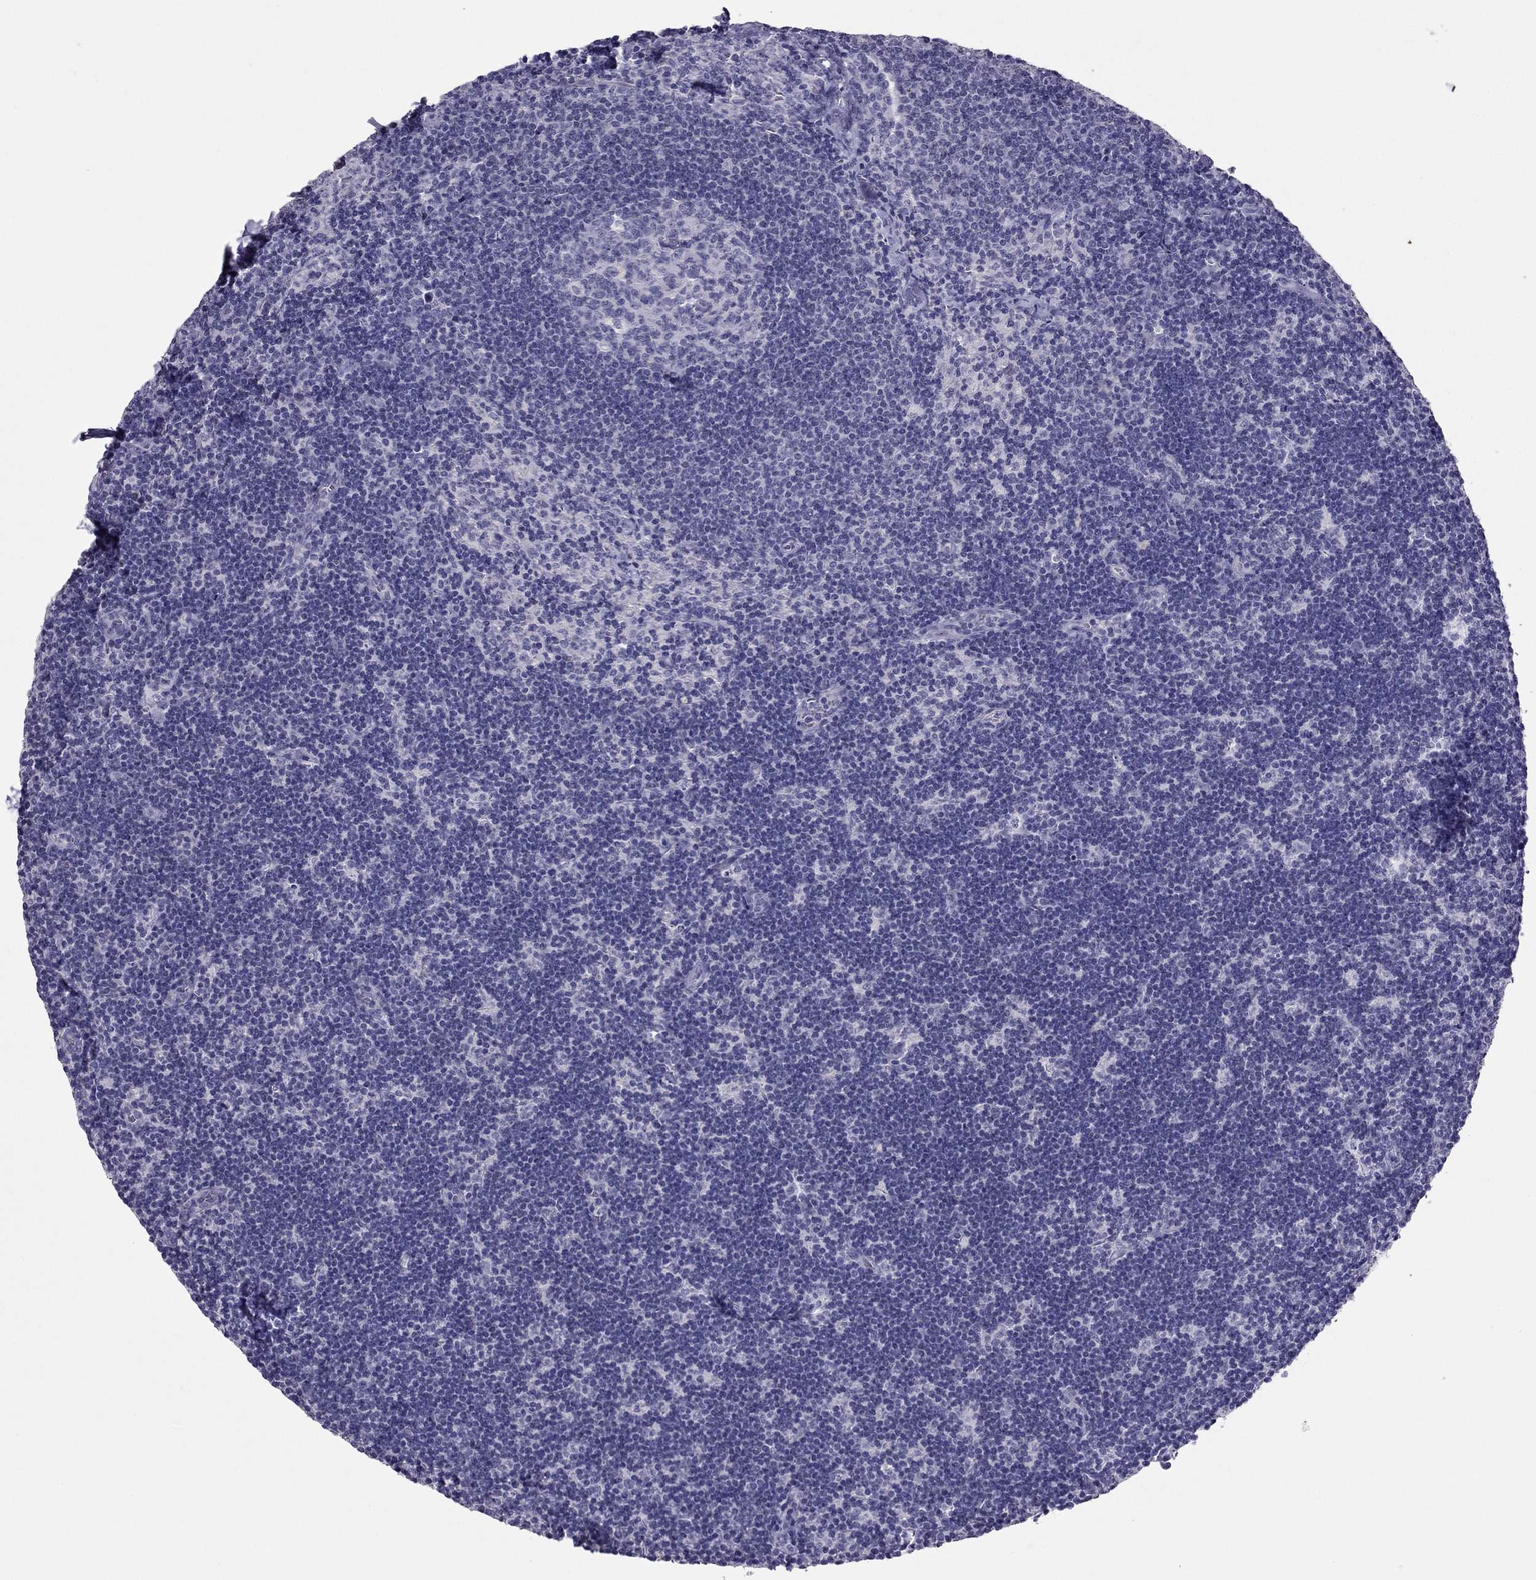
{"staining": {"intensity": "negative", "quantity": "none", "location": "none"}, "tissue": "lymph node", "cell_type": "Germinal center cells", "image_type": "normal", "snomed": [{"axis": "morphology", "description": "Normal tissue, NOS"}, {"axis": "topography", "description": "Lymph node"}], "caption": "Immunohistochemical staining of unremarkable lymph node exhibits no significant staining in germinal center cells. (DAB IHC with hematoxylin counter stain).", "gene": "RHO", "patient": {"sex": "female", "age": 34}}